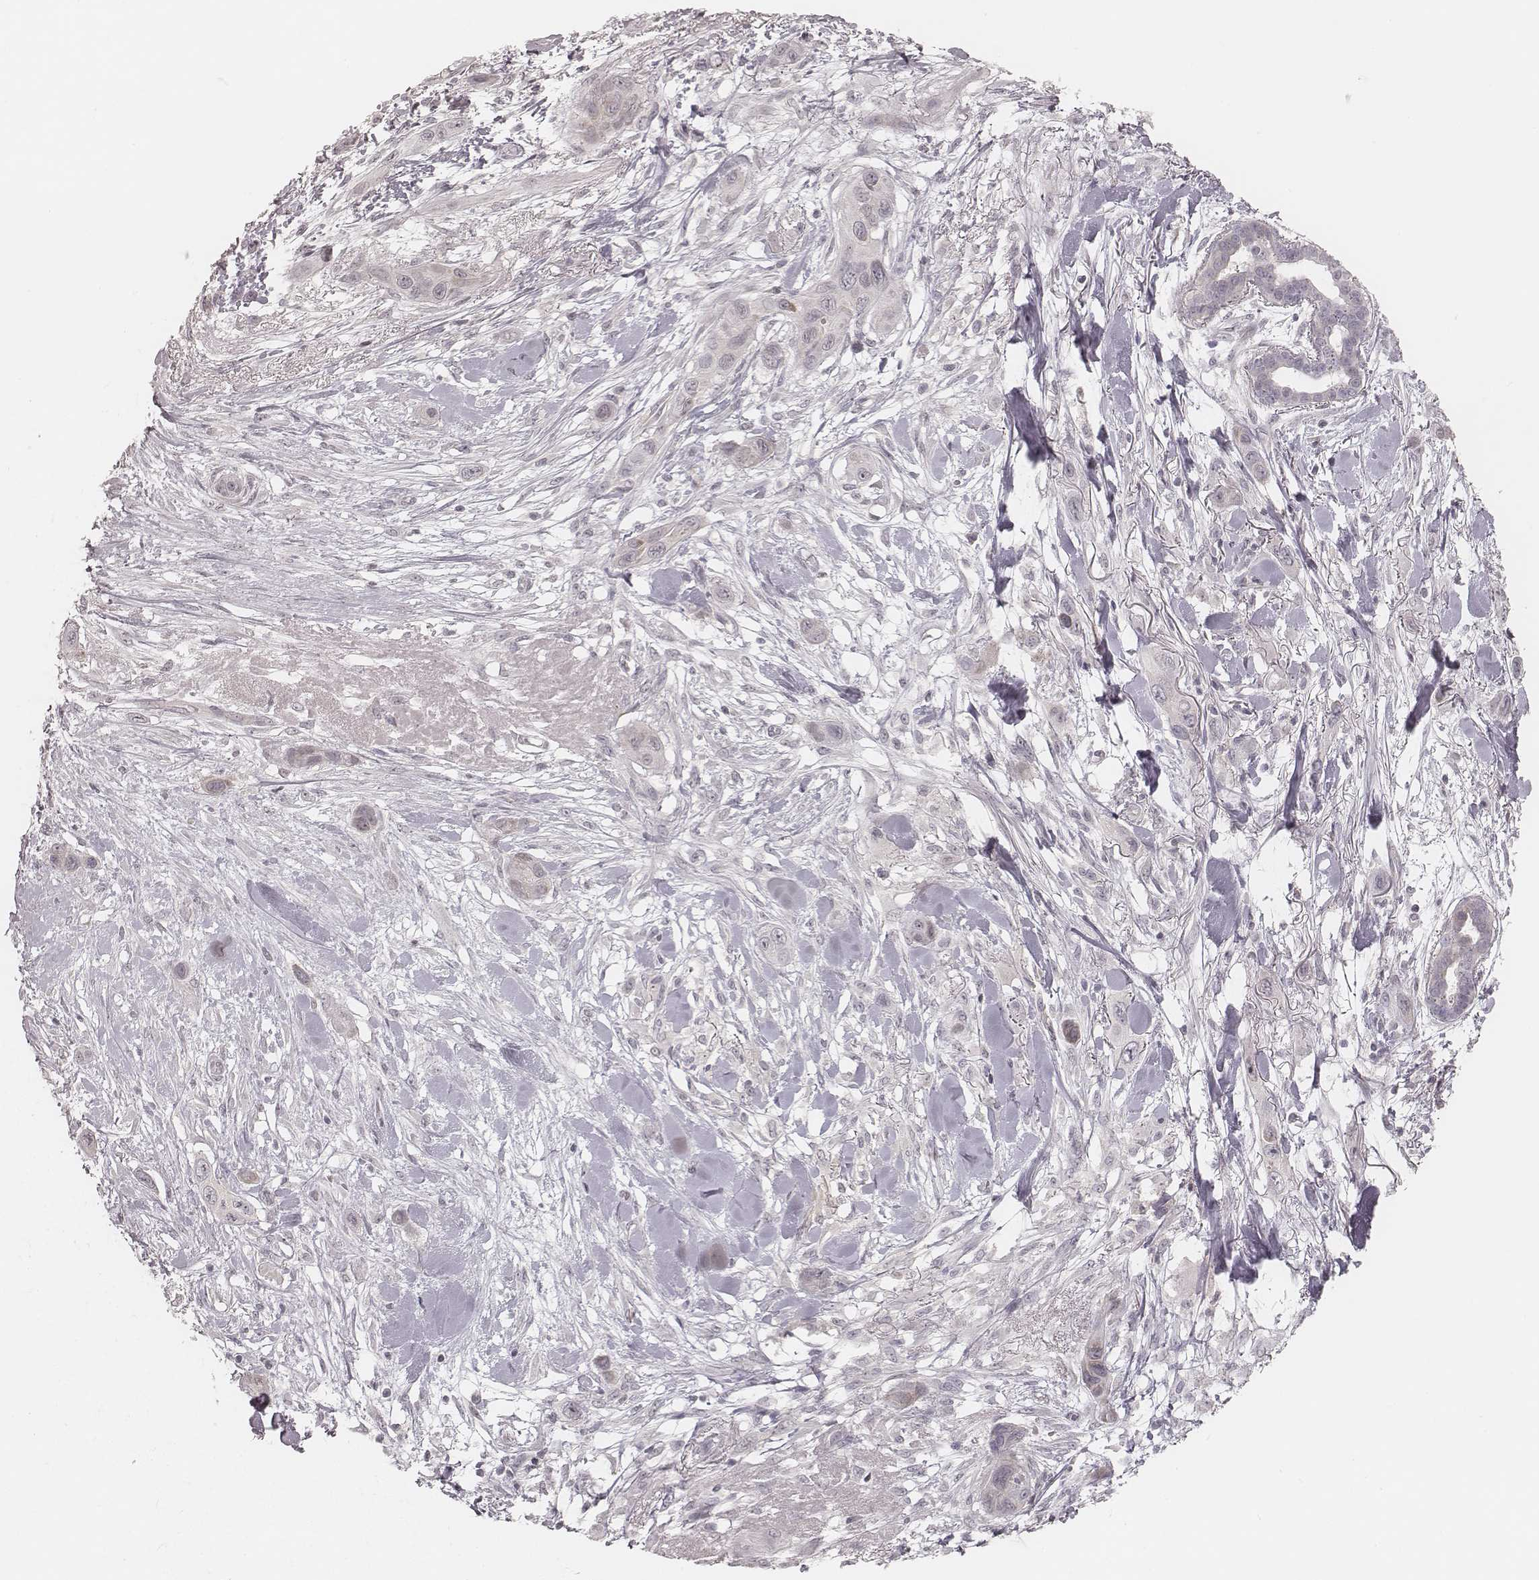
{"staining": {"intensity": "negative", "quantity": "none", "location": "none"}, "tissue": "skin cancer", "cell_type": "Tumor cells", "image_type": "cancer", "snomed": [{"axis": "morphology", "description": "Squamous cell carcinoma, NOS"}, {"axis": "topography", "description": "Skin"}], "caption": "Tumor cells show no significant protein staining in skin cancer.", "gene": "ACACB", "patient": {"sex": "male", "age": 79}}